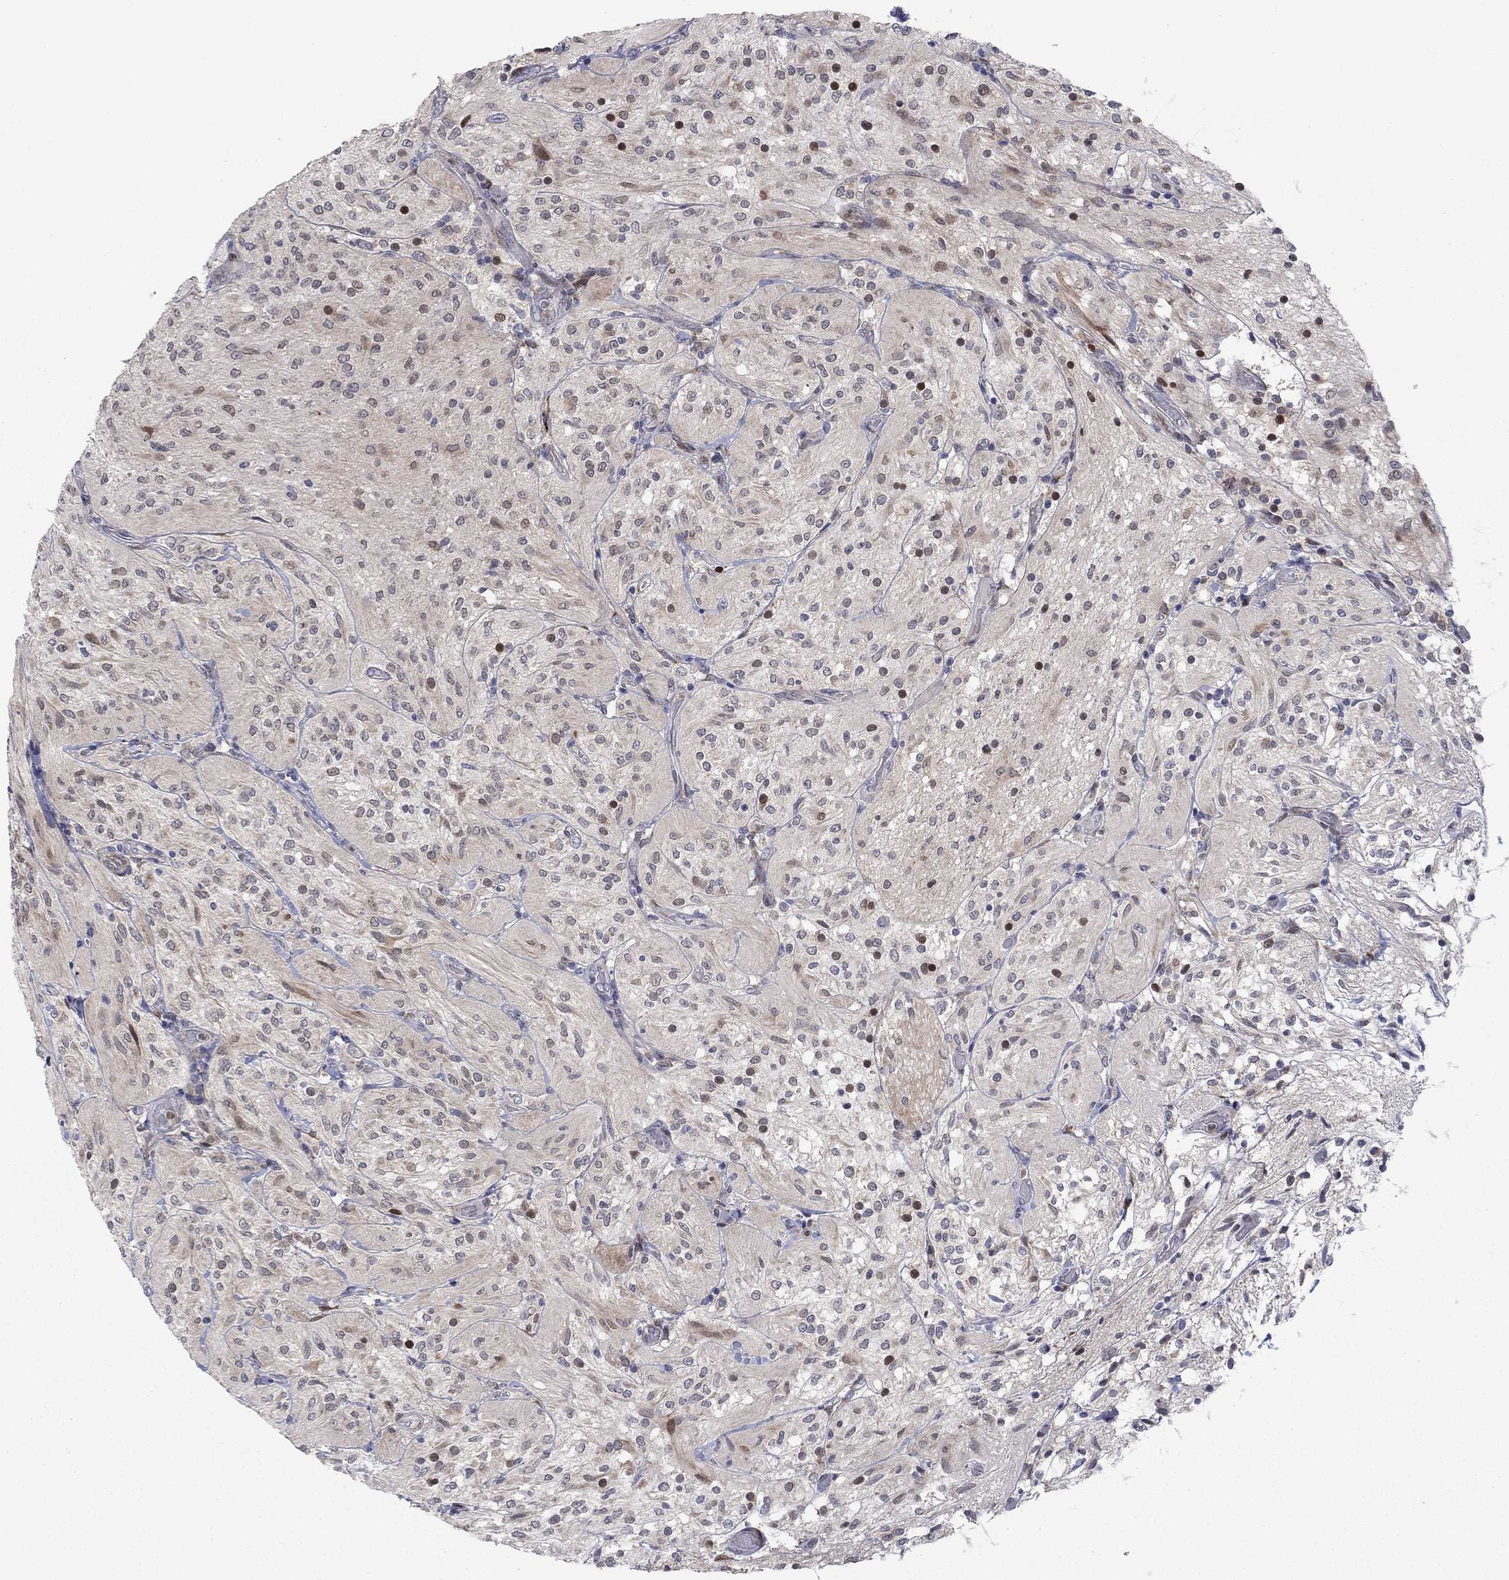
{"staining": {"intensity": "negative", "quantity": "none", "location": "none"}, "tissue": "glioma", "cell_type": "Tumor cells", "image_type": "cancer", "snomed": [{"axis": "morphology", "description": "Glioma, malignant, Low grade"}, {"axis": "topography", "description": "Brain"}], "caption": "Image shows no significant protein staining in tumor cells of glioma. (DAB IHC with hematoxylin counter stain).", "gene": "TTC21B", "patient": {"sex": "male", "age": 3}}